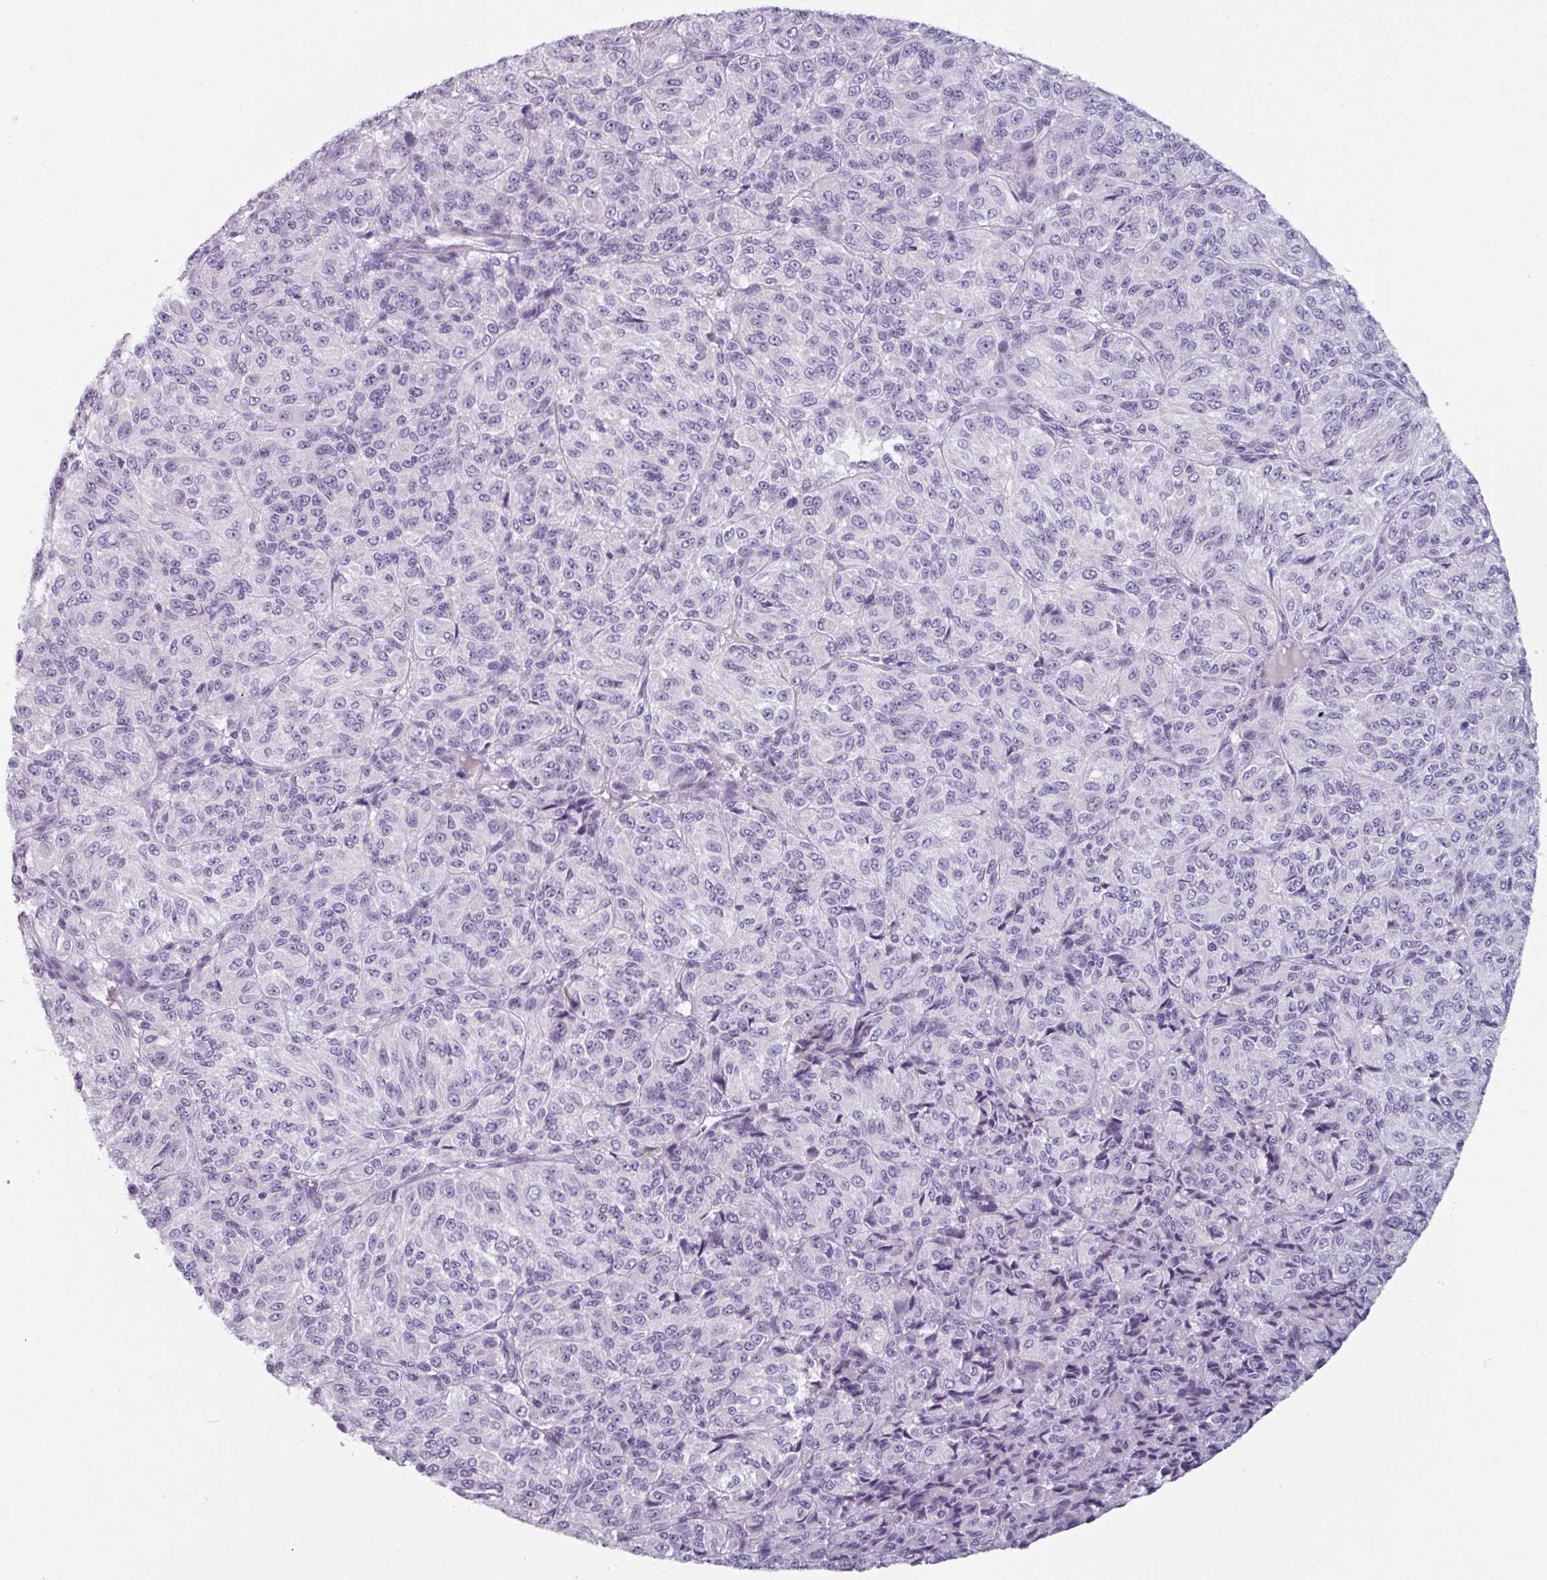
{"staining": {"intensity": "negative", "quantity": "none", "location": "none"}, "tissue": "melanoma", "cell_type": "Tumor cells", "image_type": "cancer", "snomed": [{"axis": "morphology", "description": "Malignant melanoma, Metastatic site"}, {"axis": "topography", "description": "Brain"}], "caption": "The photomicrograph shows no staining of tumor cells in melanoma.", "gene": "SMIM11", "patient": {"sex": "female", "age": 56}}